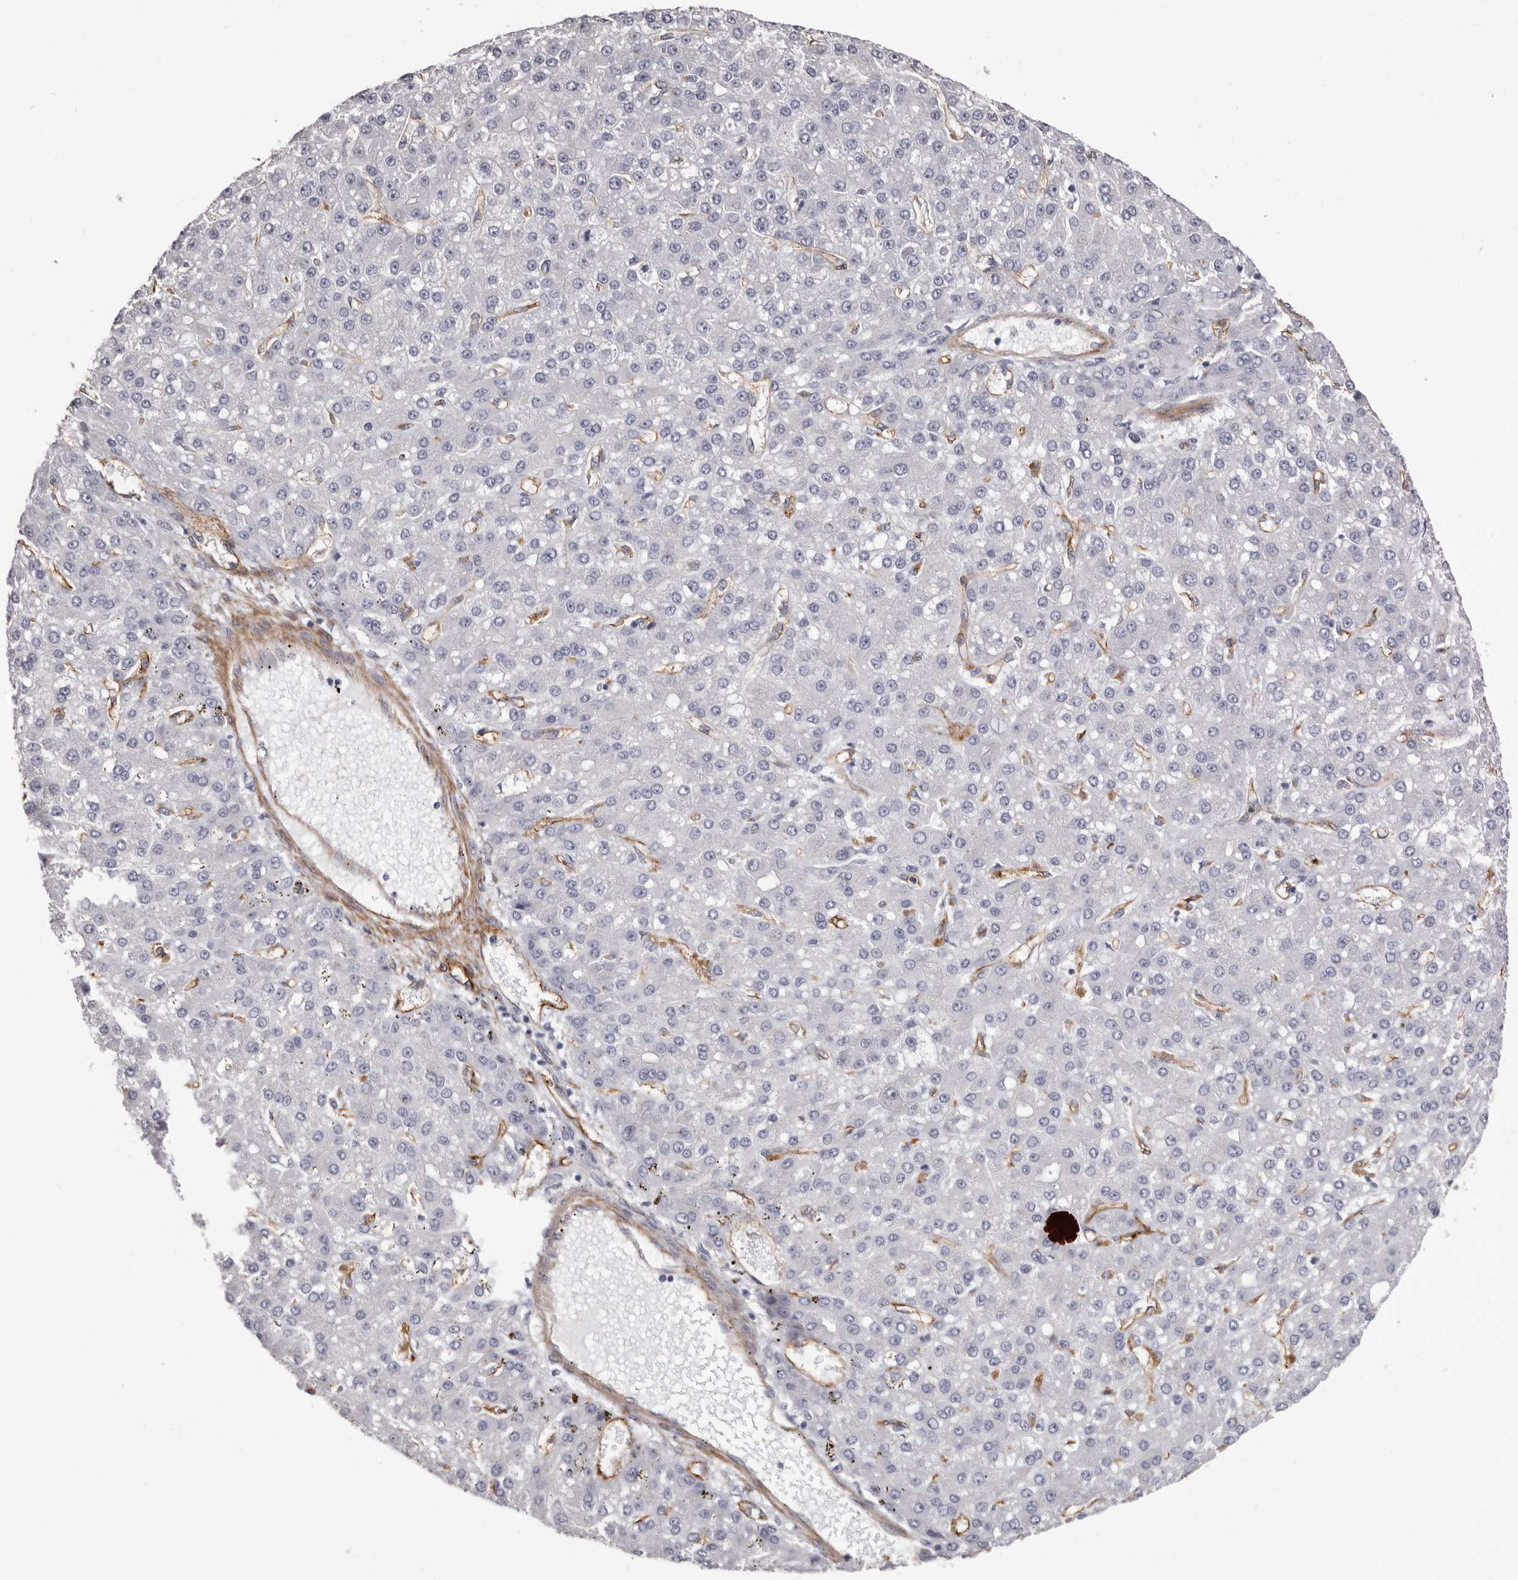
{"staining": {"intensity": "negative", "quantity": "none", "location": "none"}, "tissue": "liver cancer", "cell_type": "Tumor cells", "image_type": "cancer", "snomed": [{"axis": "morphology", "description": "Carcinoma, Hepatocellular, NOS"}, {"axis": "topography", "description": "Liver"}], "caption": "DAB (3,3'-diaminobenzidine) immunohistochemical staining of hepatocellular carcinoma (liver) shows no significant positivity in tumor cells. (Brightfield microscopy of DAB immunohistochemistry at high magnification).", "gene": "ADGRL4", "patient": {"sex": "male", "age": 67}}